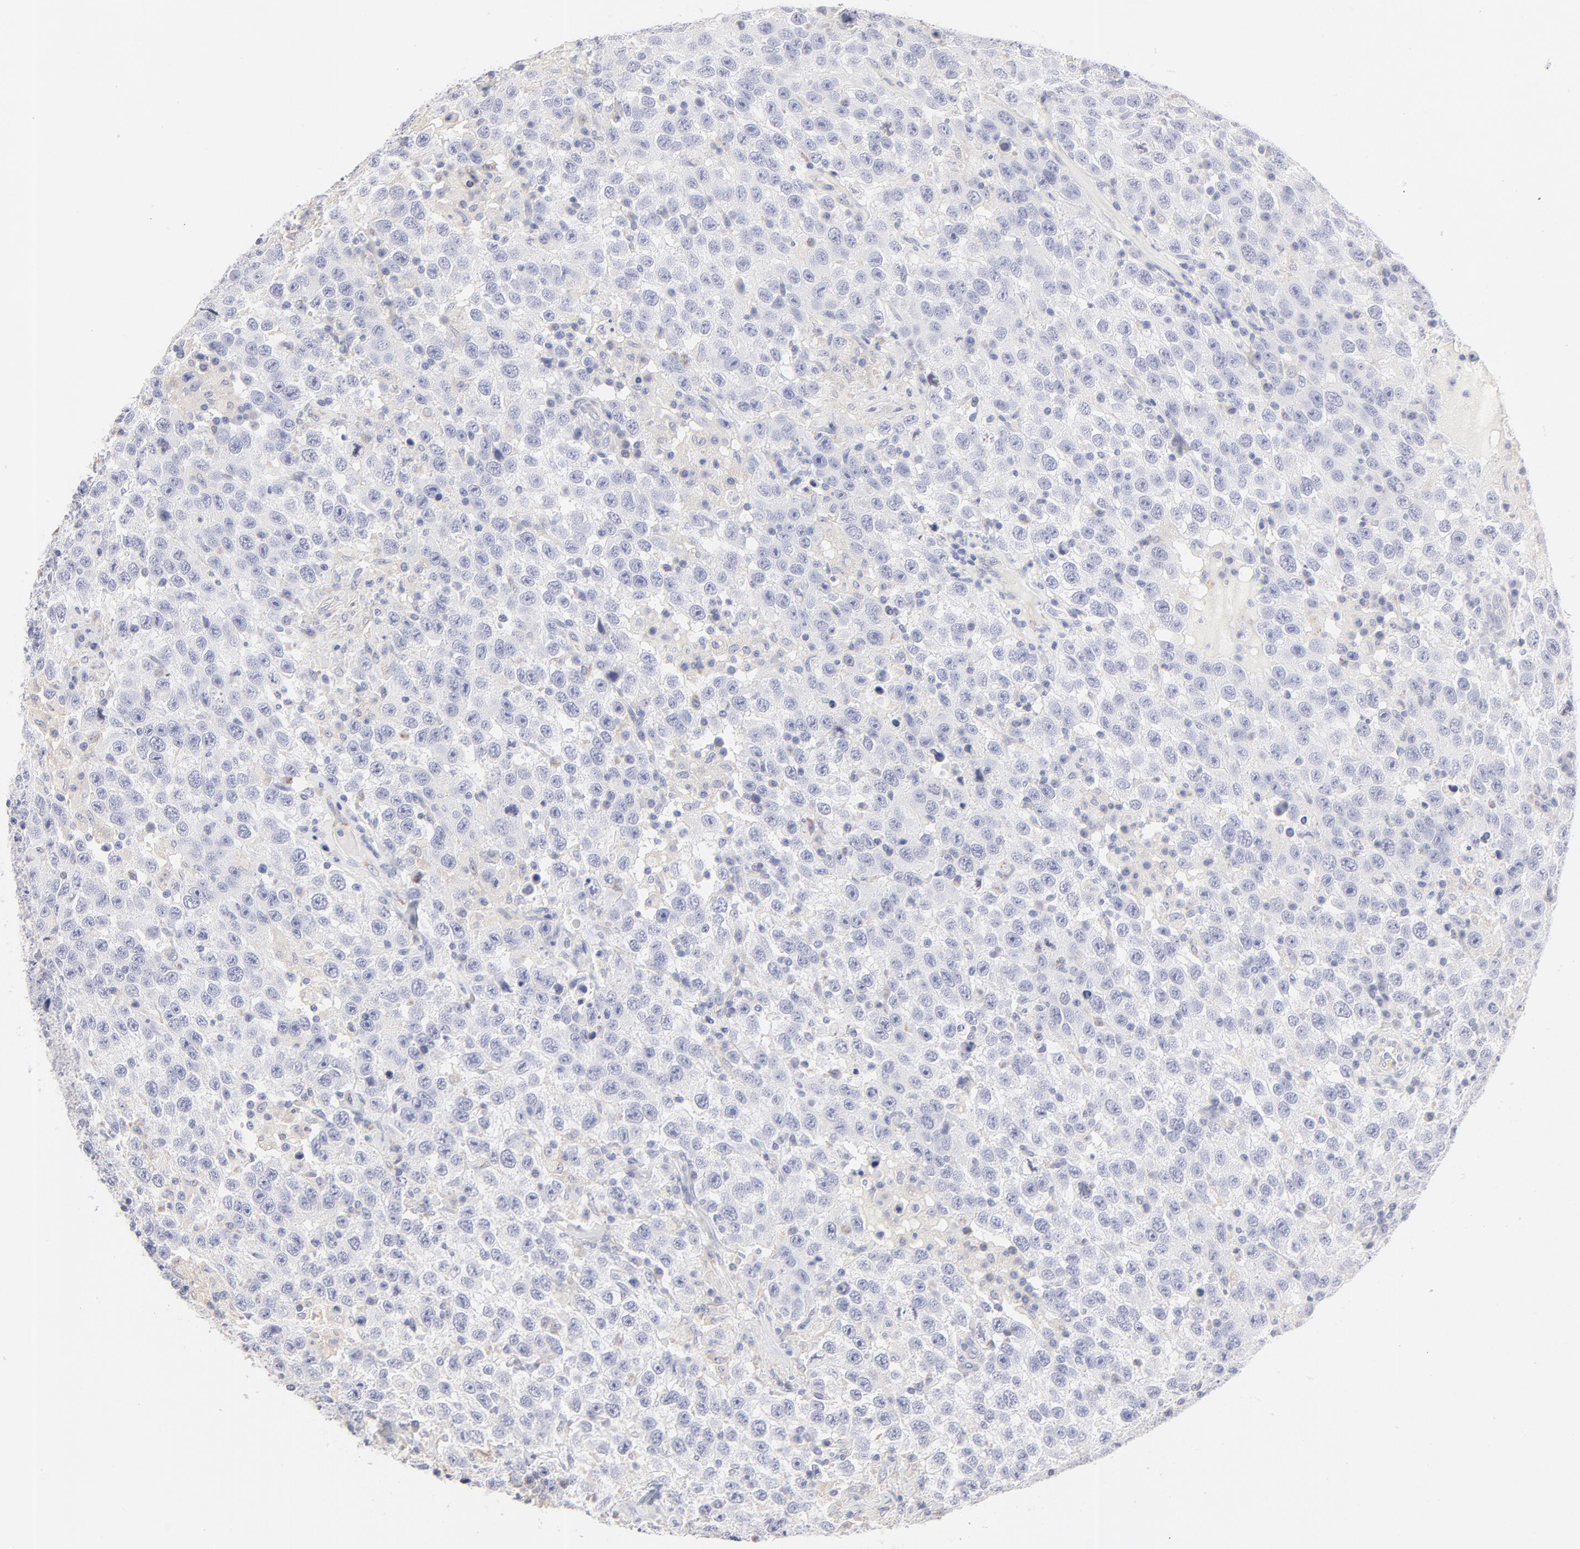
{"staining": {"intensity": "negative", "quantity": "none", "location": "none"}, "tissue": "testis cancer", "cell_type": "Tumor cells", "image_type": "cancer", "snomed": [{"axis": "morphology", "description": "Seminoma, NOS"}, {"axis": "topography", "description": "Testis"}], "caption": "Tumor cells show no significant positivity in testis seminoma.", "gene": "TST", "patient": {"sex": "male", "age": 41}}